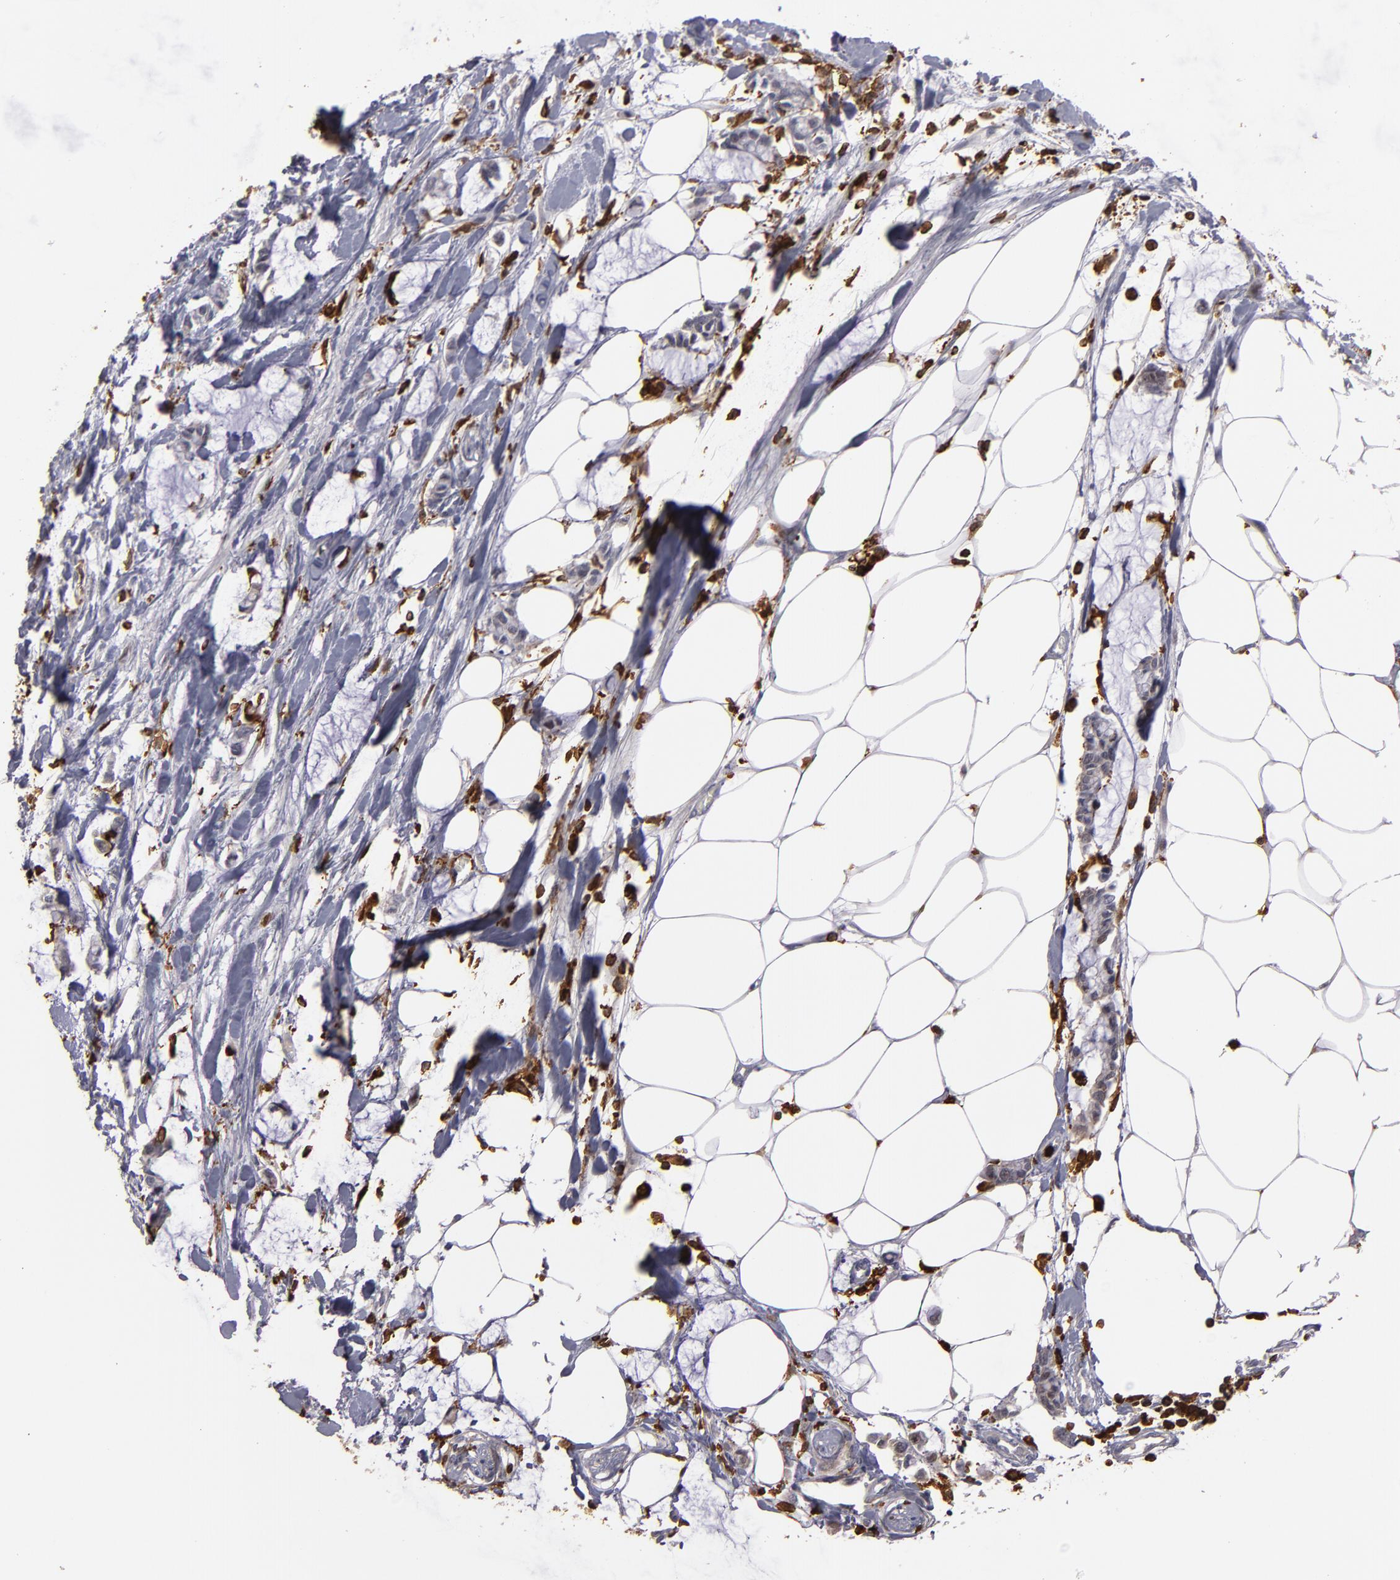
{"staining": {"intensity": "weak", "quantity": "25%-75%", "location": "cytoplasmic/membranous"}, "tissue": "colorectal cancer", "cell_type": "Tumor cells", "image_type": "cancer", "snomed": [{"axis": "morphology", "description": "Normal tissue, NOS"}, {"axis": "morphology", "description": "Adenocarcinoma, NOS"}, {"axis": "topography", "description": "Colon"}, {"axis": "topography", "description": "Peripheral nerve tissue"}], "caption": "An immunohistochemistry image of tumor tissue is shown. Protein staining in brown shows weak cytoplasmic/membranous positivity in colorectal cancer within tumor cells.", "gene": "WAS", "patient": {"sex": "male", "age": 14}}